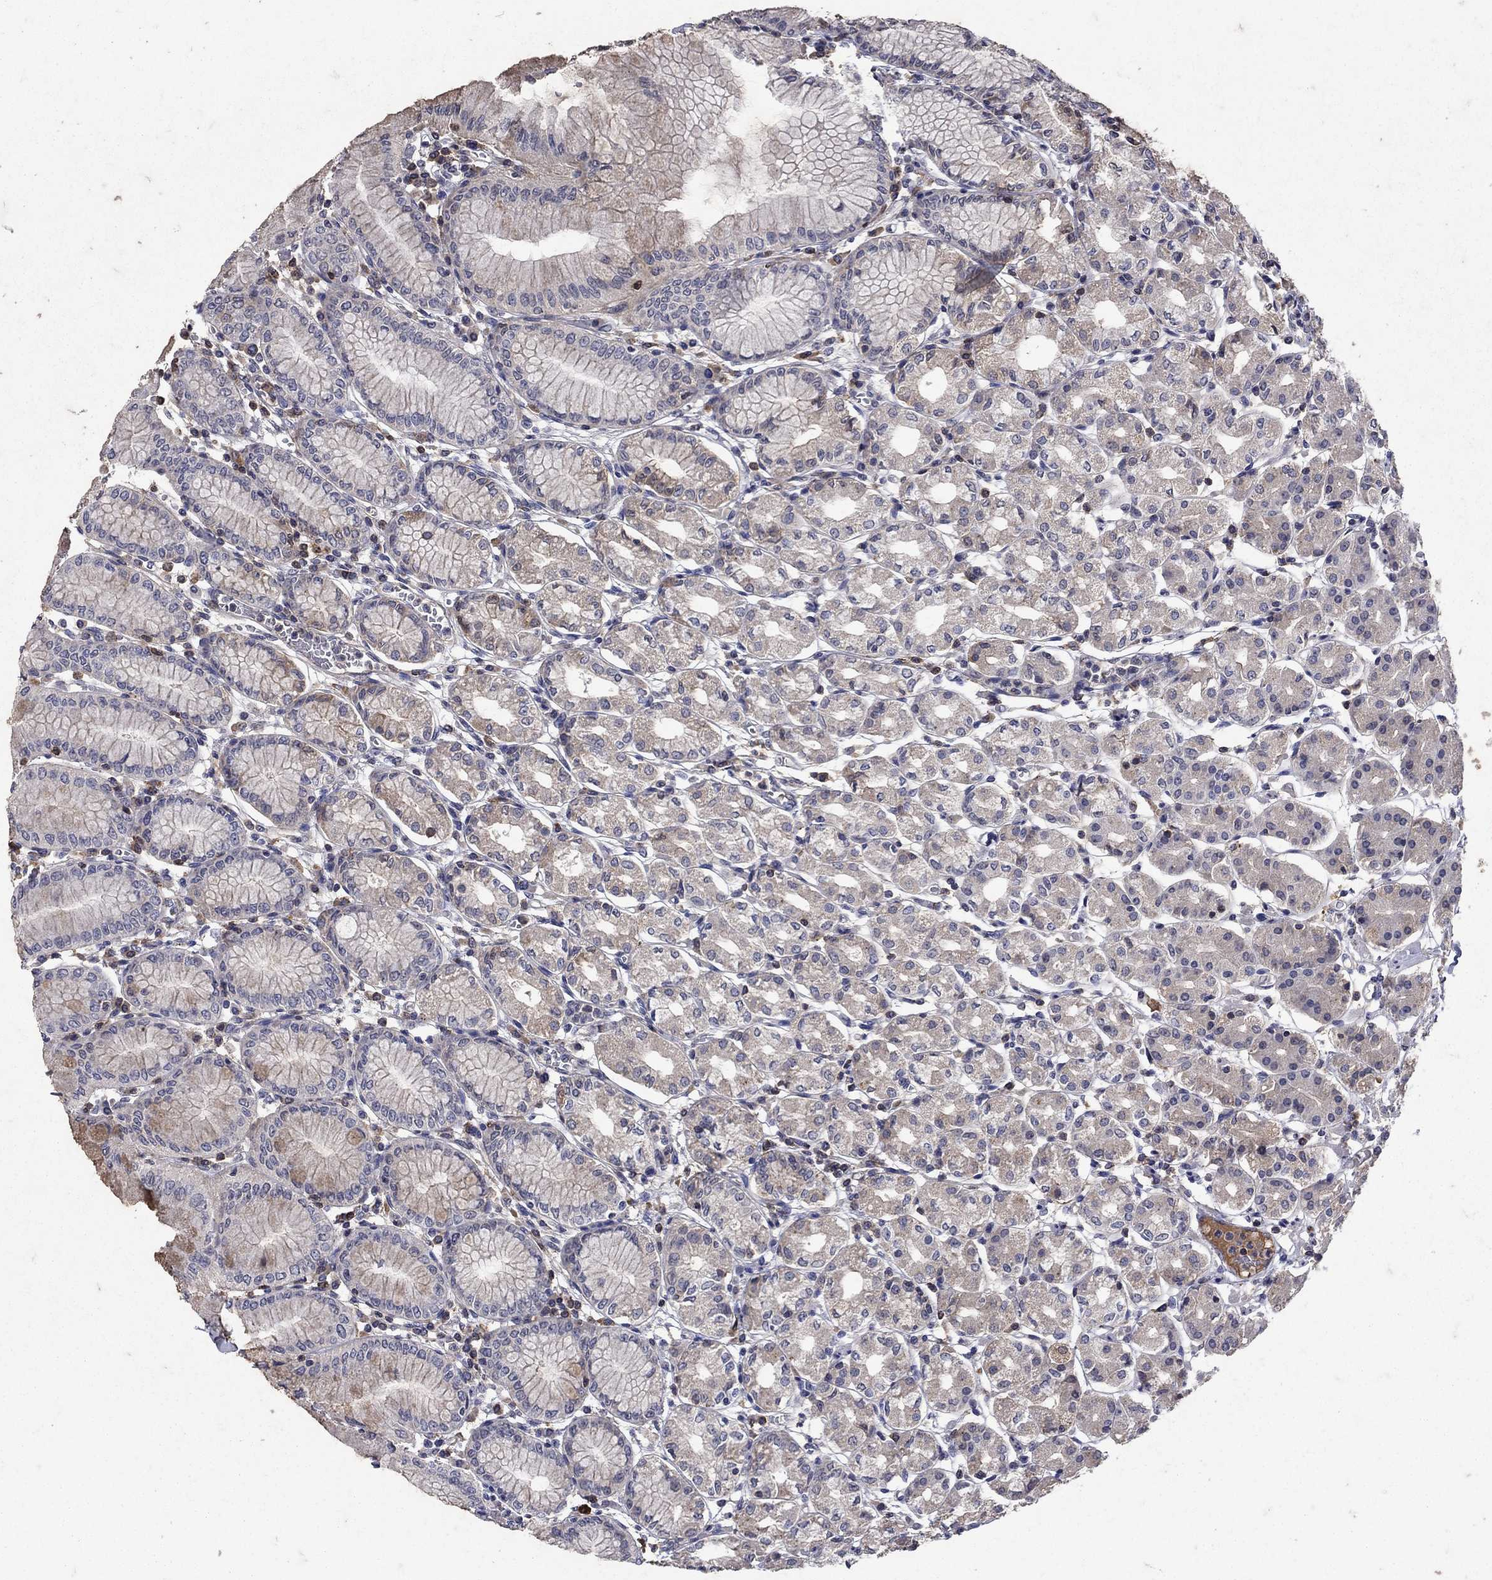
{"staining": {"intensity": "weak", "quantity": "<25%", "location": "cytoplasmic/membranous"}, "tissue": "stomach", "cell_type": "Glandular cells", "image_type": "normal", "snomed": [{"axis": "morphology", "description": "Normal tissue, NOS"}, {"axis": "topography", "description": "Skeletal muscle"}, {"axis": "topography", "description": "Stomach"}], "caption": "Immunohistochemical staining of normal human stomach exhibits no significant staining in glandular cells. The staining was performed using DAB to visualize the protein expression in brown, while the nuclei were stained in blue with hematoxylin (Magnification: 20x).", "gene": "NPC2", "patient": {"sex": "female", "age": 57}}